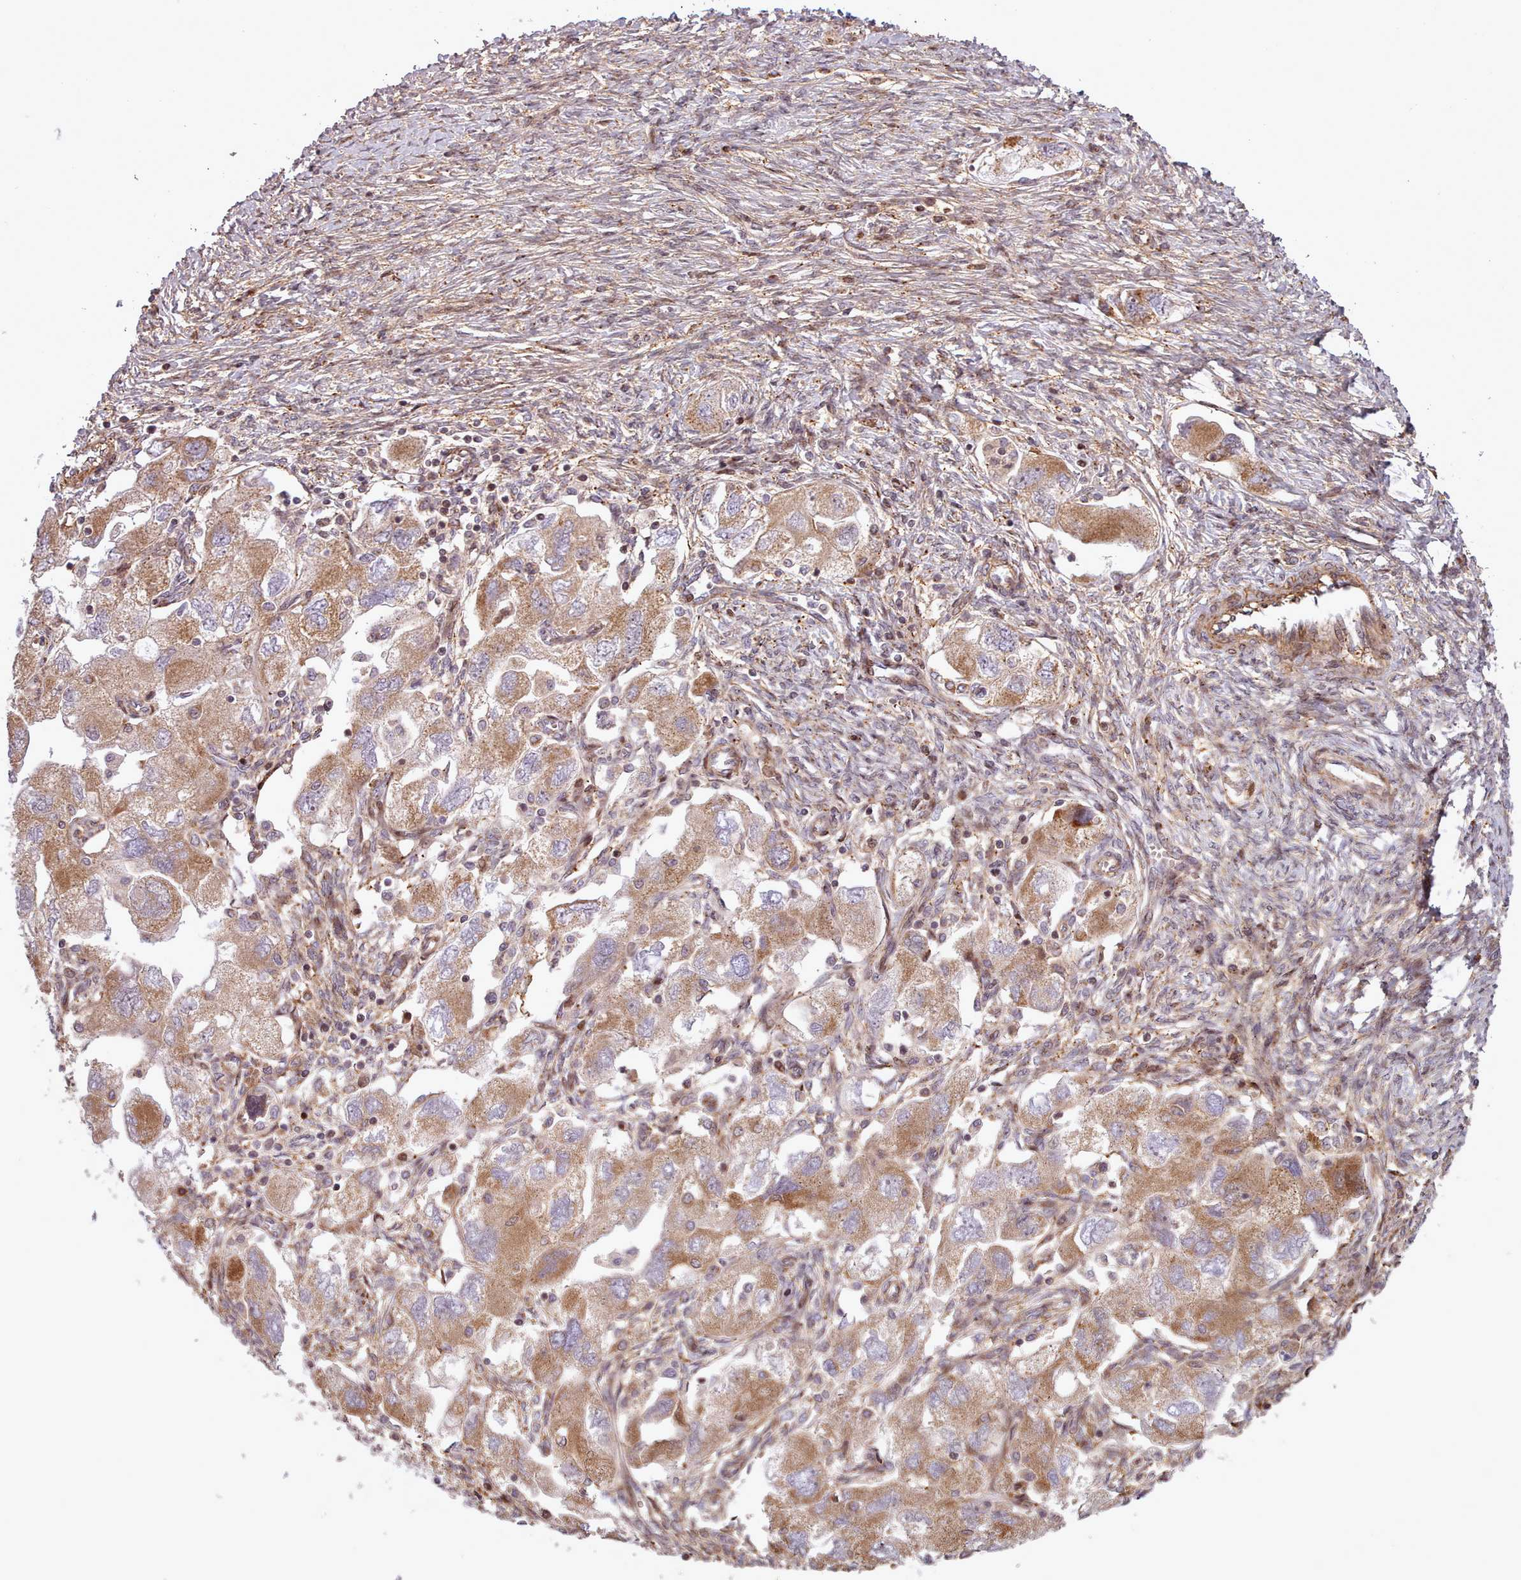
{"staining": {"intensity": "moderate", "quantity": ">75%", "location": "cytoplasmic/membranous"}, "tissue": "ovarian cancer", "cell_type": "Tumor cells", "image_type": "cancer", "snomed": [{"axis": "morphology", "description": "Carcinoma, NOS"}, {"axis": "morphology", "description": "Cystadenocarcinoma, serous, NOS"}, {"axis": "topography", "description": "Ovary"}], "caption": "Ovarian serous cystadenocarcinoma was stained to show a protein in brown. There is medium levels of moderate cytoplasmic/membranous staining in about >75% of tumor cells. (DAB (3,3'-diaminobenzidine) = brown stain, brightfield microscopy at high magnification).", "gene": "NLRP7", "patient": {"sex": "female", "age": 69}}